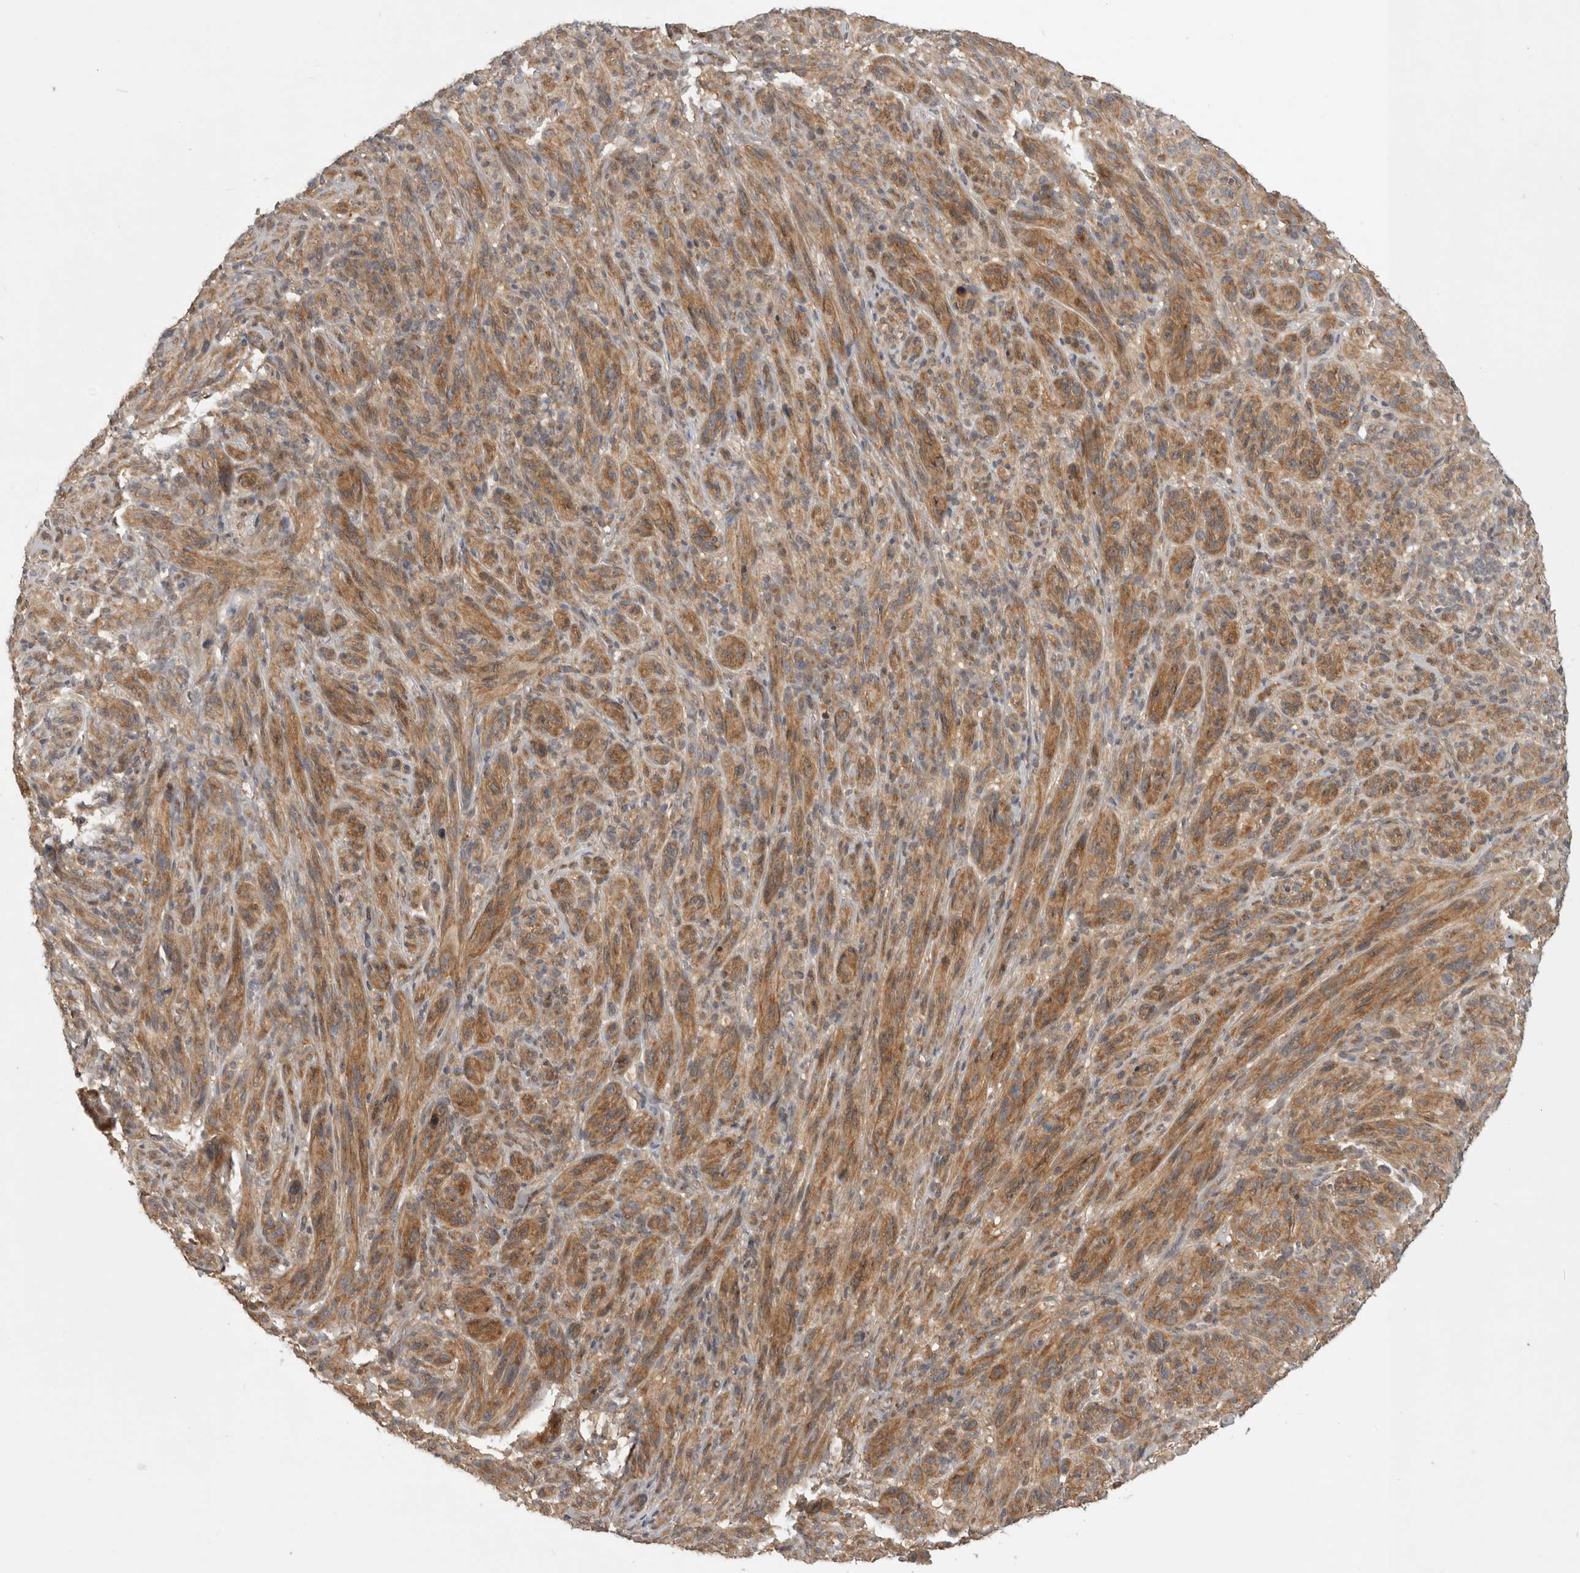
{"staining": {"intensity": "moderate", "quantity": ">75%", "location": "cytoplasmic/membranous"}, "tissue": "melanoma", "cell_type": "Tumor cells", "image_type": "cancer", "snomed": [{"axis": "morphology", "description": "Malignant melanoma, NOS"}, {"axis": "topography", "description": "Skin of head"}], "caption": "The micrograph demonstrates immunohistochemical staining of malignant melanoma. There is moderate cytoplasmic/membranous staining is appreciated in about >75% of tumor cells.", "gene": "CUEDC1", "patient": {"sex": "male", "age": 96}}